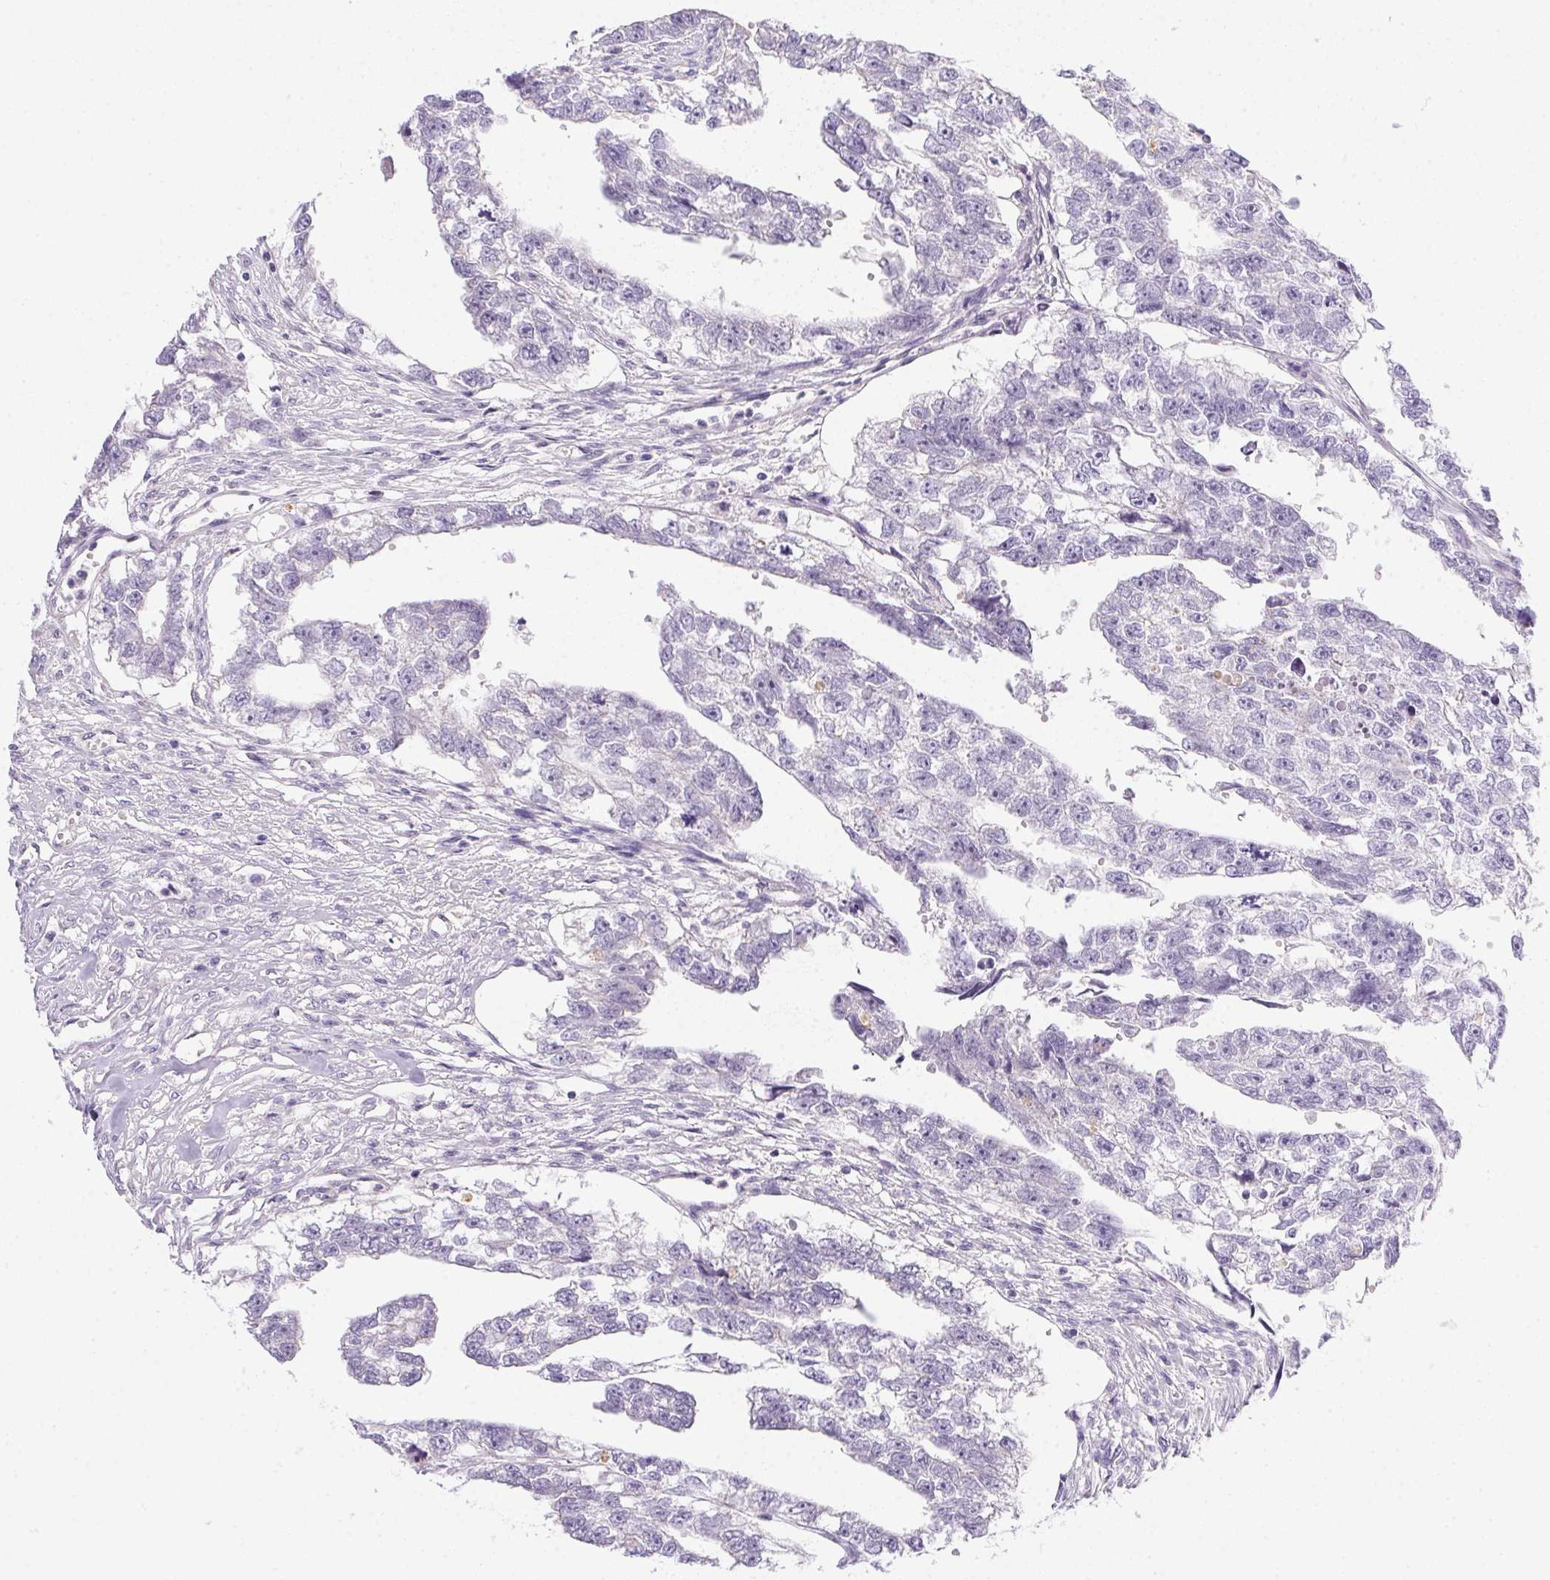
{"staining": {"intensity": "negative", "quantity": "none", "location": "none"}, "tissue": "testis cancer", "cell_type": "Tumor cells", "image_type": "cancer", "snomed": [{"axis": "morphology", "description": "Carcinoma, Embryonal, NOS"}, {"axis": "morphology", "description": "Teratoma, malignant, NOS"}, {"axis": "topography", "description": "Testis"}], "caption": "The micrograph exhibits no staining of tumor cells in testis cancer (embryonal carcinoma).", "gene": "SLC17A7", "patient": {"sex": "male", "age": 44}}